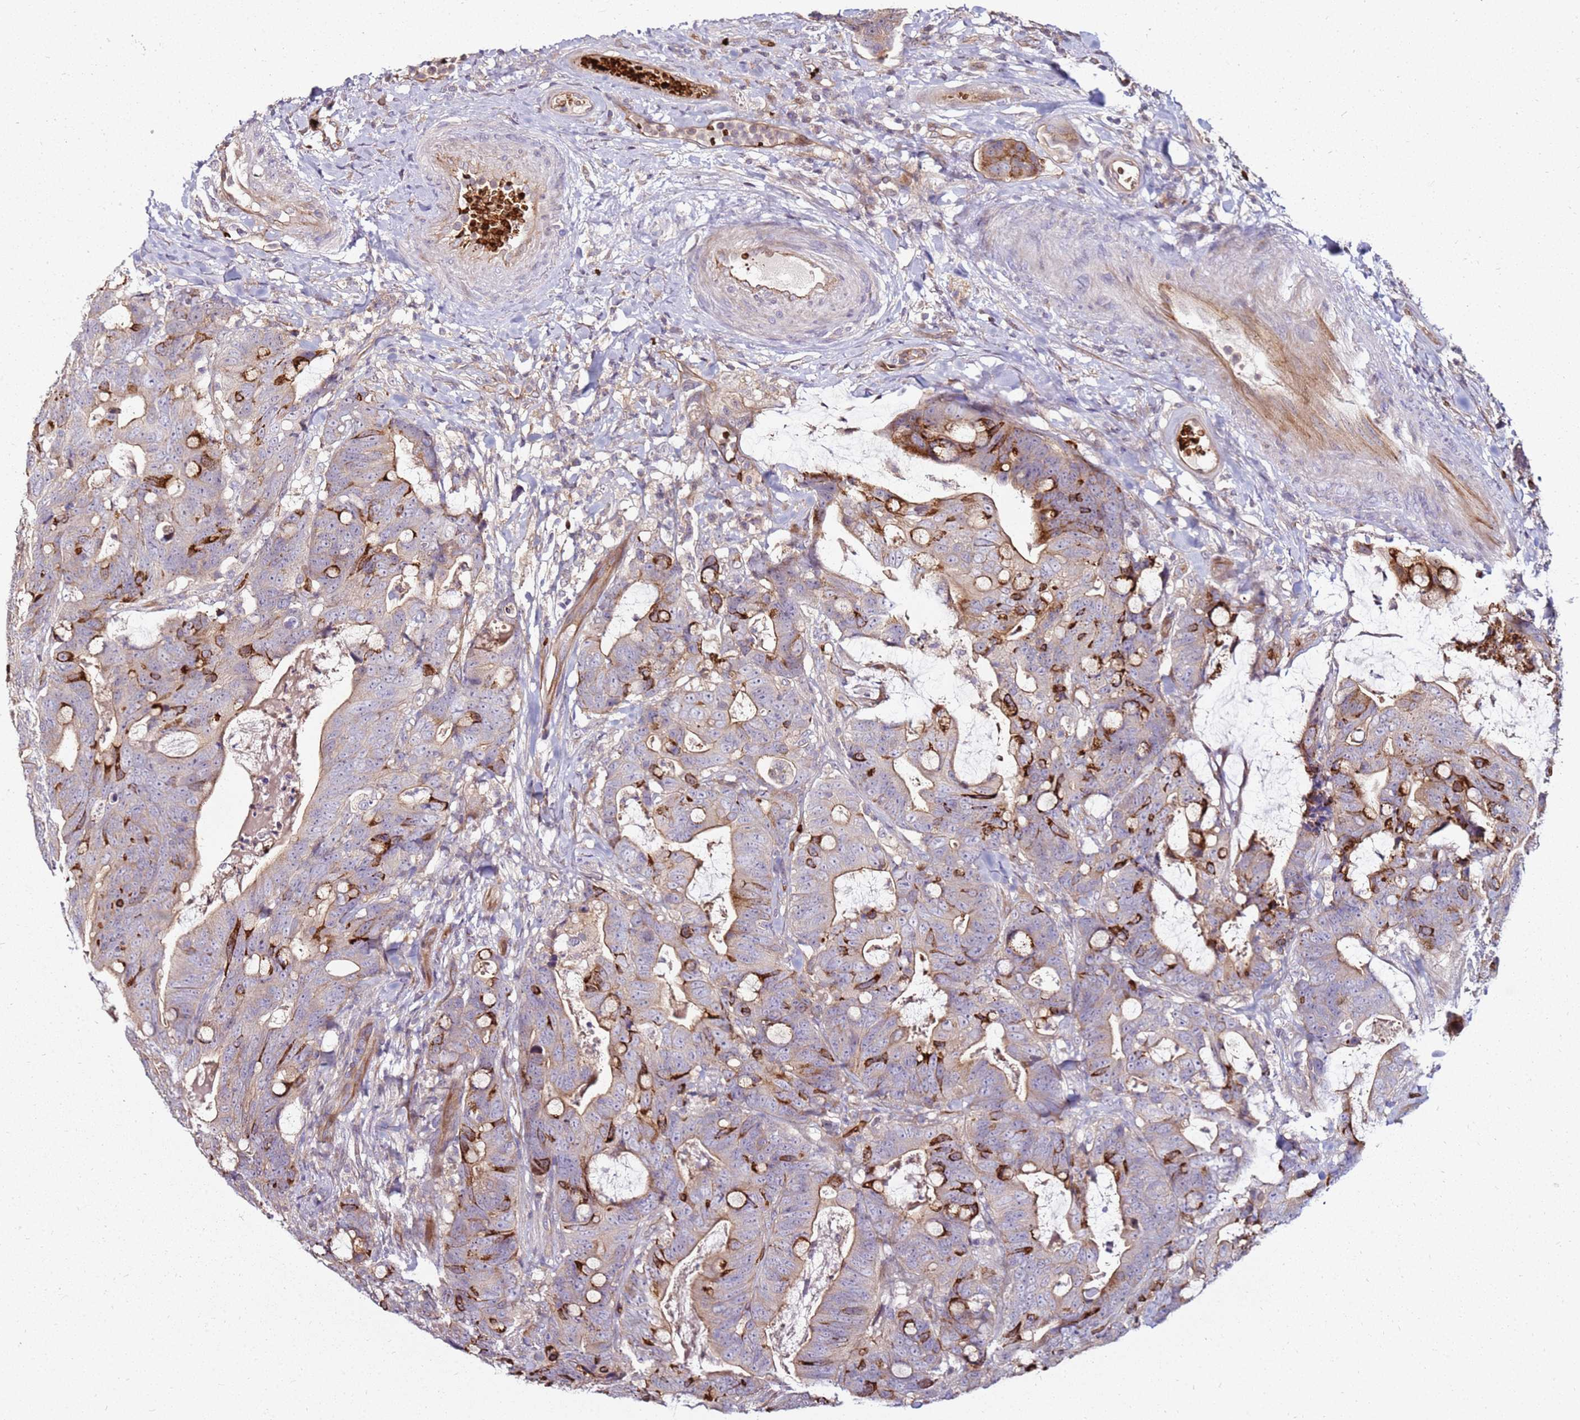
{"staining": {"intensity": "weak", "quantity": ">75%", "location": "cytoplasmic/membranous"}, "tissue": "colorectal cancer", "cell_type": "Tumor cells", "image_type": "cancer", "snomed": [{"axis": "morphology", "description": "Adenocarcinoma, NOS"}, {"axis": "topography", "description": "Colon"}], "caption": "Protein analysis of colorectal cancer (adenocarcinoma) tissue shows weak cytoplasmic/membranous positivity in about >75% of tumor cells. The protein of interest is stained brown, and the nuclei are stained in blue (DAB (3,3'-diaminobenzidine) IHC with brightfield microscopy, high magnification).", "gene": "RNF11", "patient": {"sex": "female", "age": 82}}